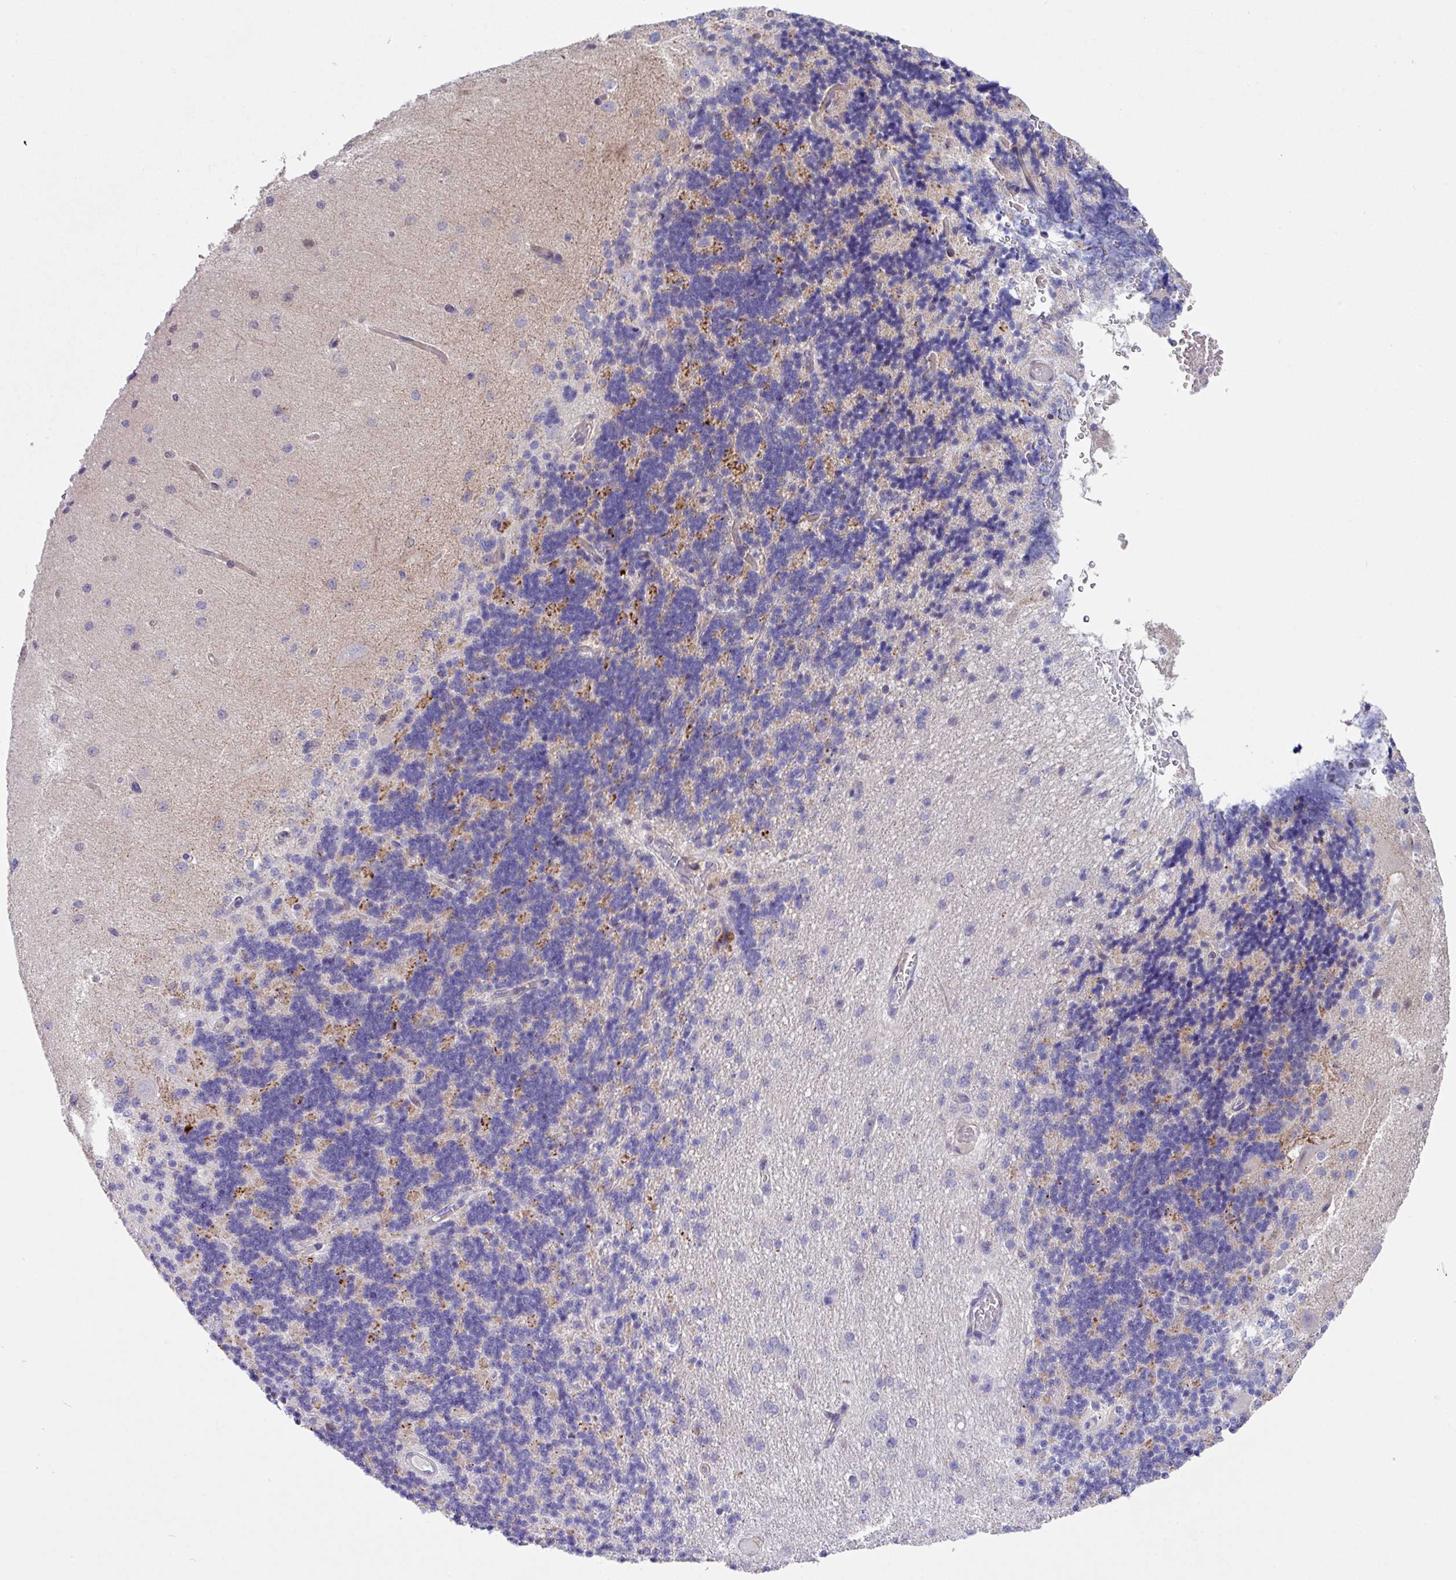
{"staining": {"intensity": "moderate", "quantity": "<25%", "location": "cytoplasmic/membranous"}, "tissue": "cerebellum", "cell_type": "Cells in granular layer", "image_type": "normal", "snomed": [{"axis": "morphology", "description": "Normal tissue, NOS"}, {"axis": "topography", "description": "Cerebellum"}], "caption": "Immunohistochemistry (DAB) staining of normal human cerebellum shows moderate cytoplasmic/membranous protein staining in about <25% of cells in granular layer. (DAB (3,3'-diaminobenzidine) IHC, brown staining for protein, blue staining for nuclei).", "gene": "IQCJ", "patient": {"sex": "female", "age": 29}}